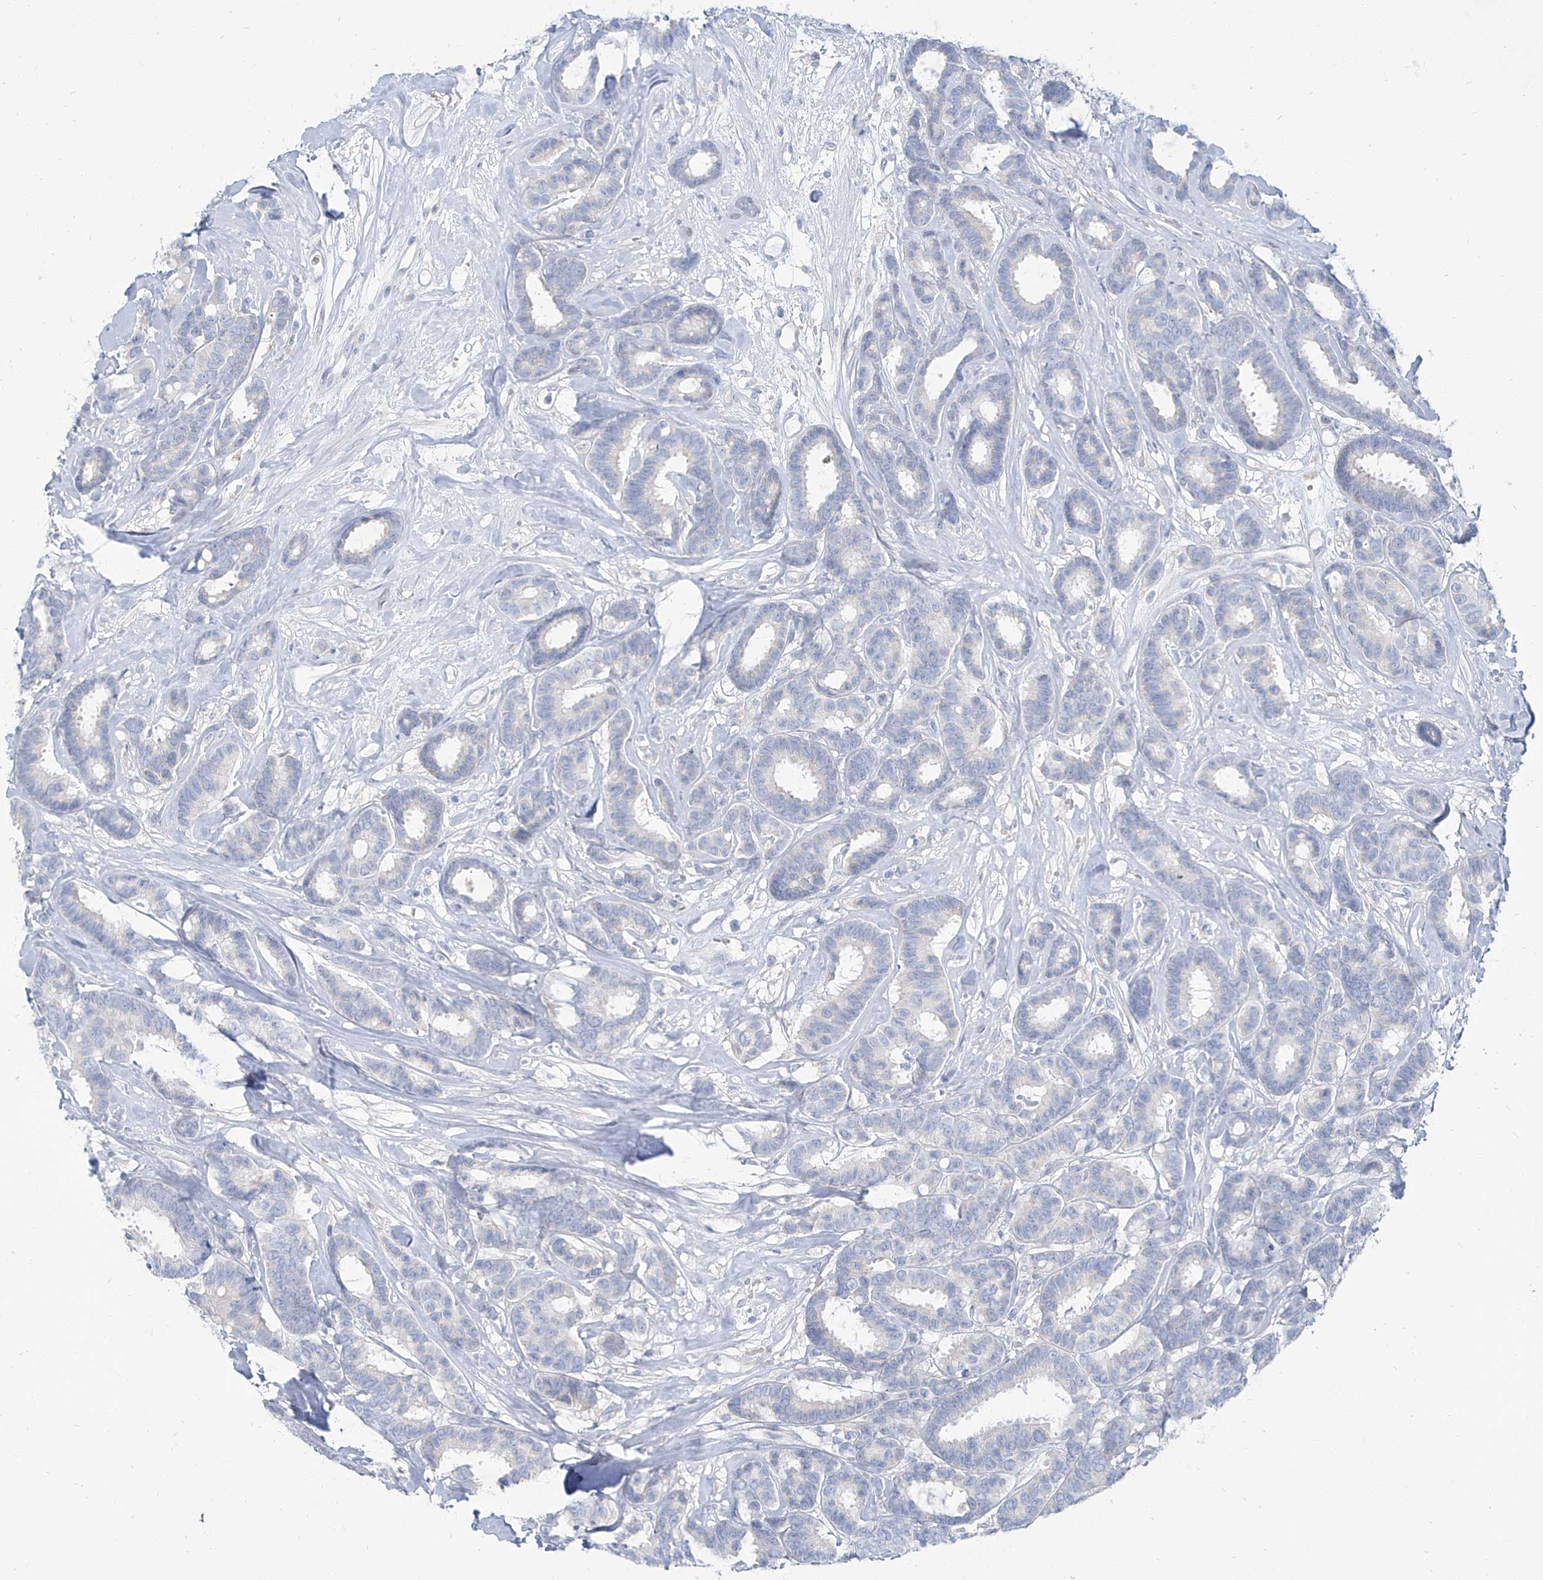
{"staining": {"intensity": "negative", "quantity": "none", "location": "none"}, "tissue": "breast cancer", "cell_type": "Tumor cells", "image_type": "cancer", "snomed": [{"axis": "morphology", "description": "Duct carcinoma"}, {"axis": "topography", "description": "Breast"}], "caption": "Image shows no significant protein expression in tumor cells of breast cancer.", "gene": "TXLNB", "patient": {"sex": "female", "age": 87}}